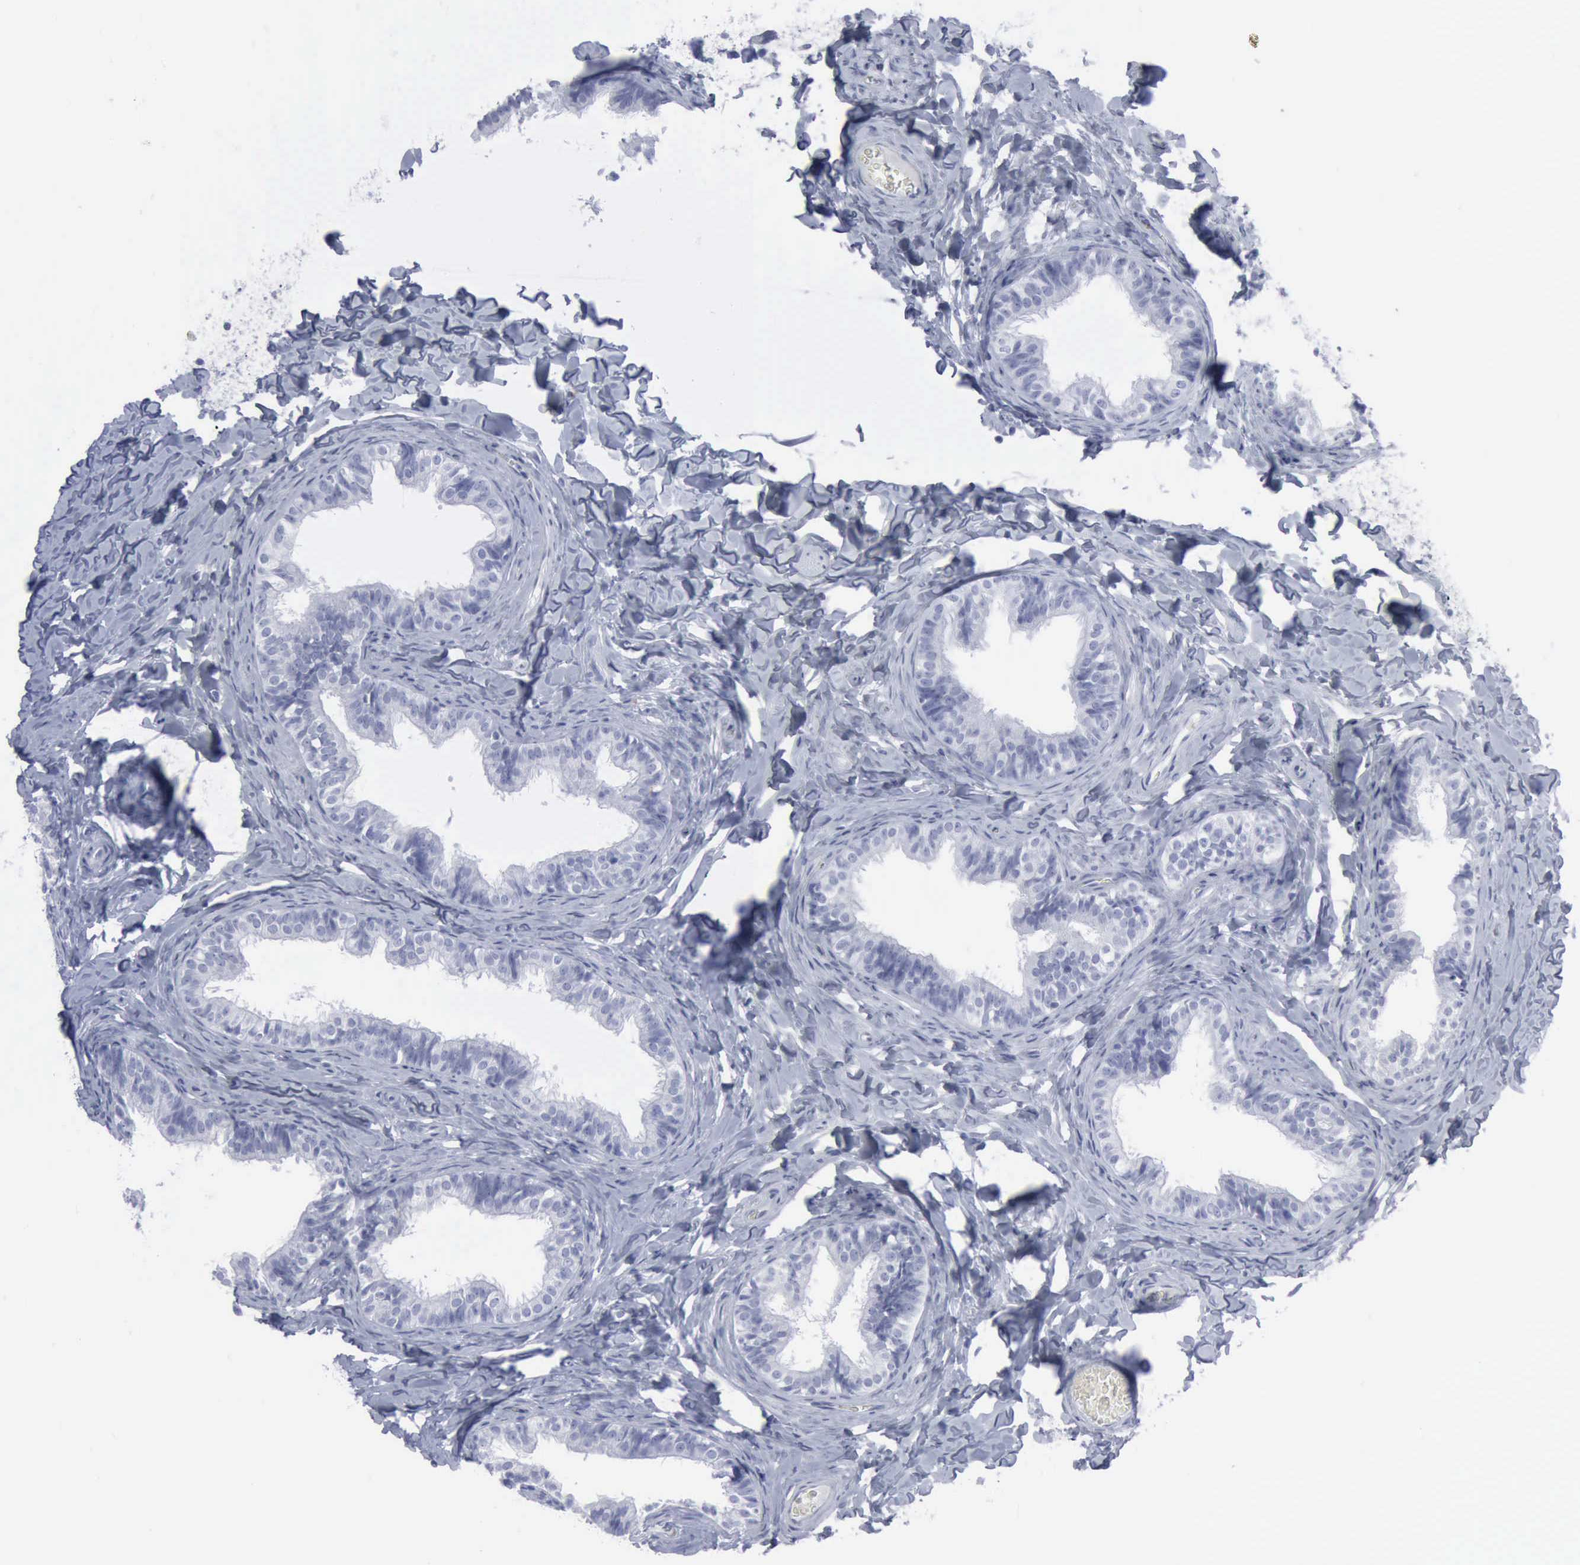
{"staining": {"intensity": "negative", "quantity": "none", "location": "none"}, "tissue": "epididymis", "cell_type": "Glandular cells", "image_type": "normal", "snomed": [{"axis": "morphology", "description": "Normal tissue, NOS"}, {"axis": "topography", "description": "Epididymis"}], "caption": "Glandular cells are negative for brown protein staining in normal epididymis. (Stains: DAB (3,3'-diaminobenzidine) immunohistochemistry (IHC) with hematoxylin counter stain, Microscopy: brightfield microscopy at high magnification).", "gene": "VCAM1", "patient": {"sex": "male", "age": 26}}